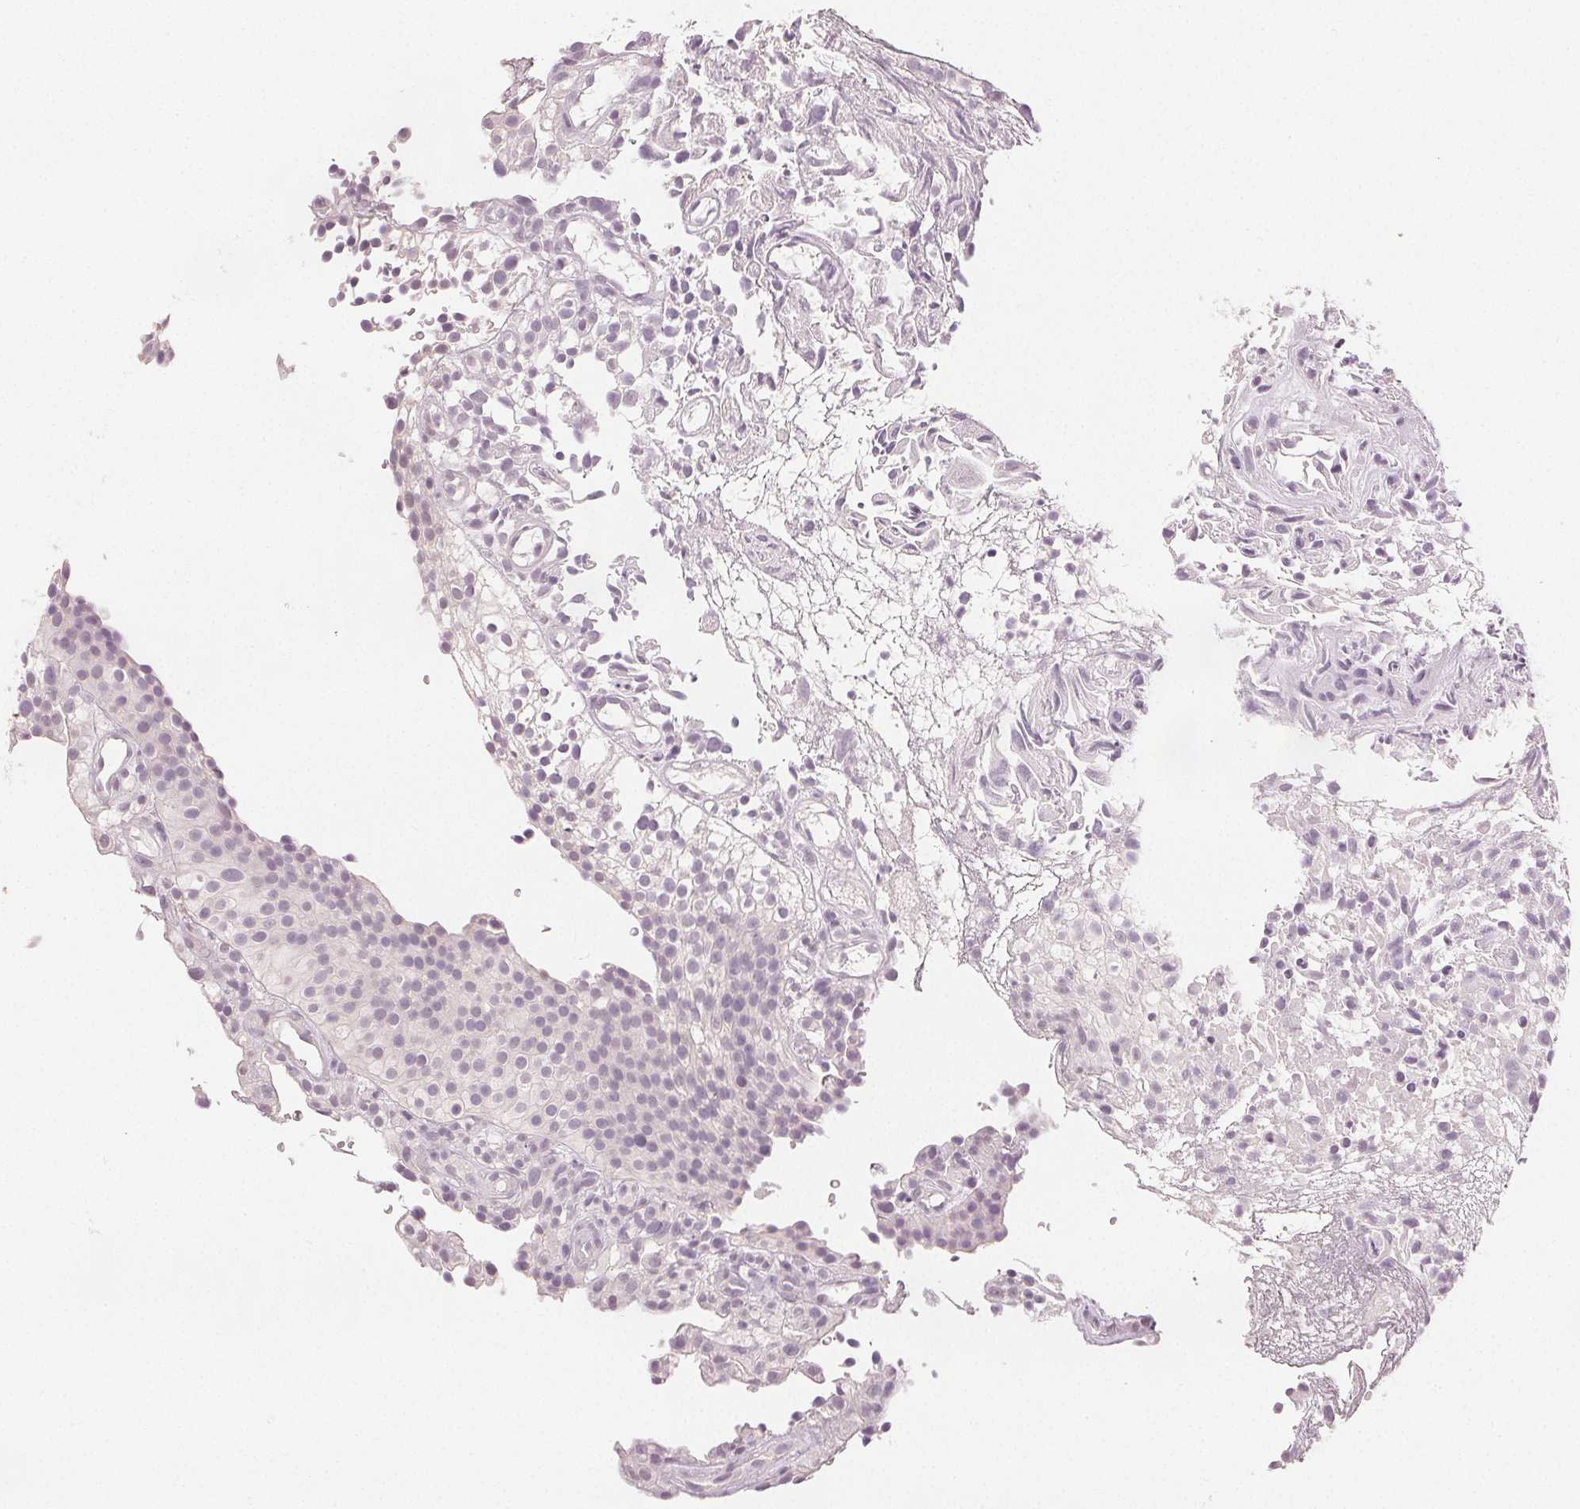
{"staining": {"intensity": "negative", "quantity": "none", "location": "none"}, "tissue": "urothelial cancer", "cell_type": "Tumor cells", "image_type": "cancer", "snomed": [{"axis": "morphology", "description": "Urothelial carcinoma, High grade"}, {"axis": "topography", "description": "Urinary bladder"}], "caption": "Protein analysis of urothelial carcinoma (high-grade) demonstrates no significant expression in tumor cells.", "gene": "SCGN", "patient": {"sex": "male", "age": 56}}